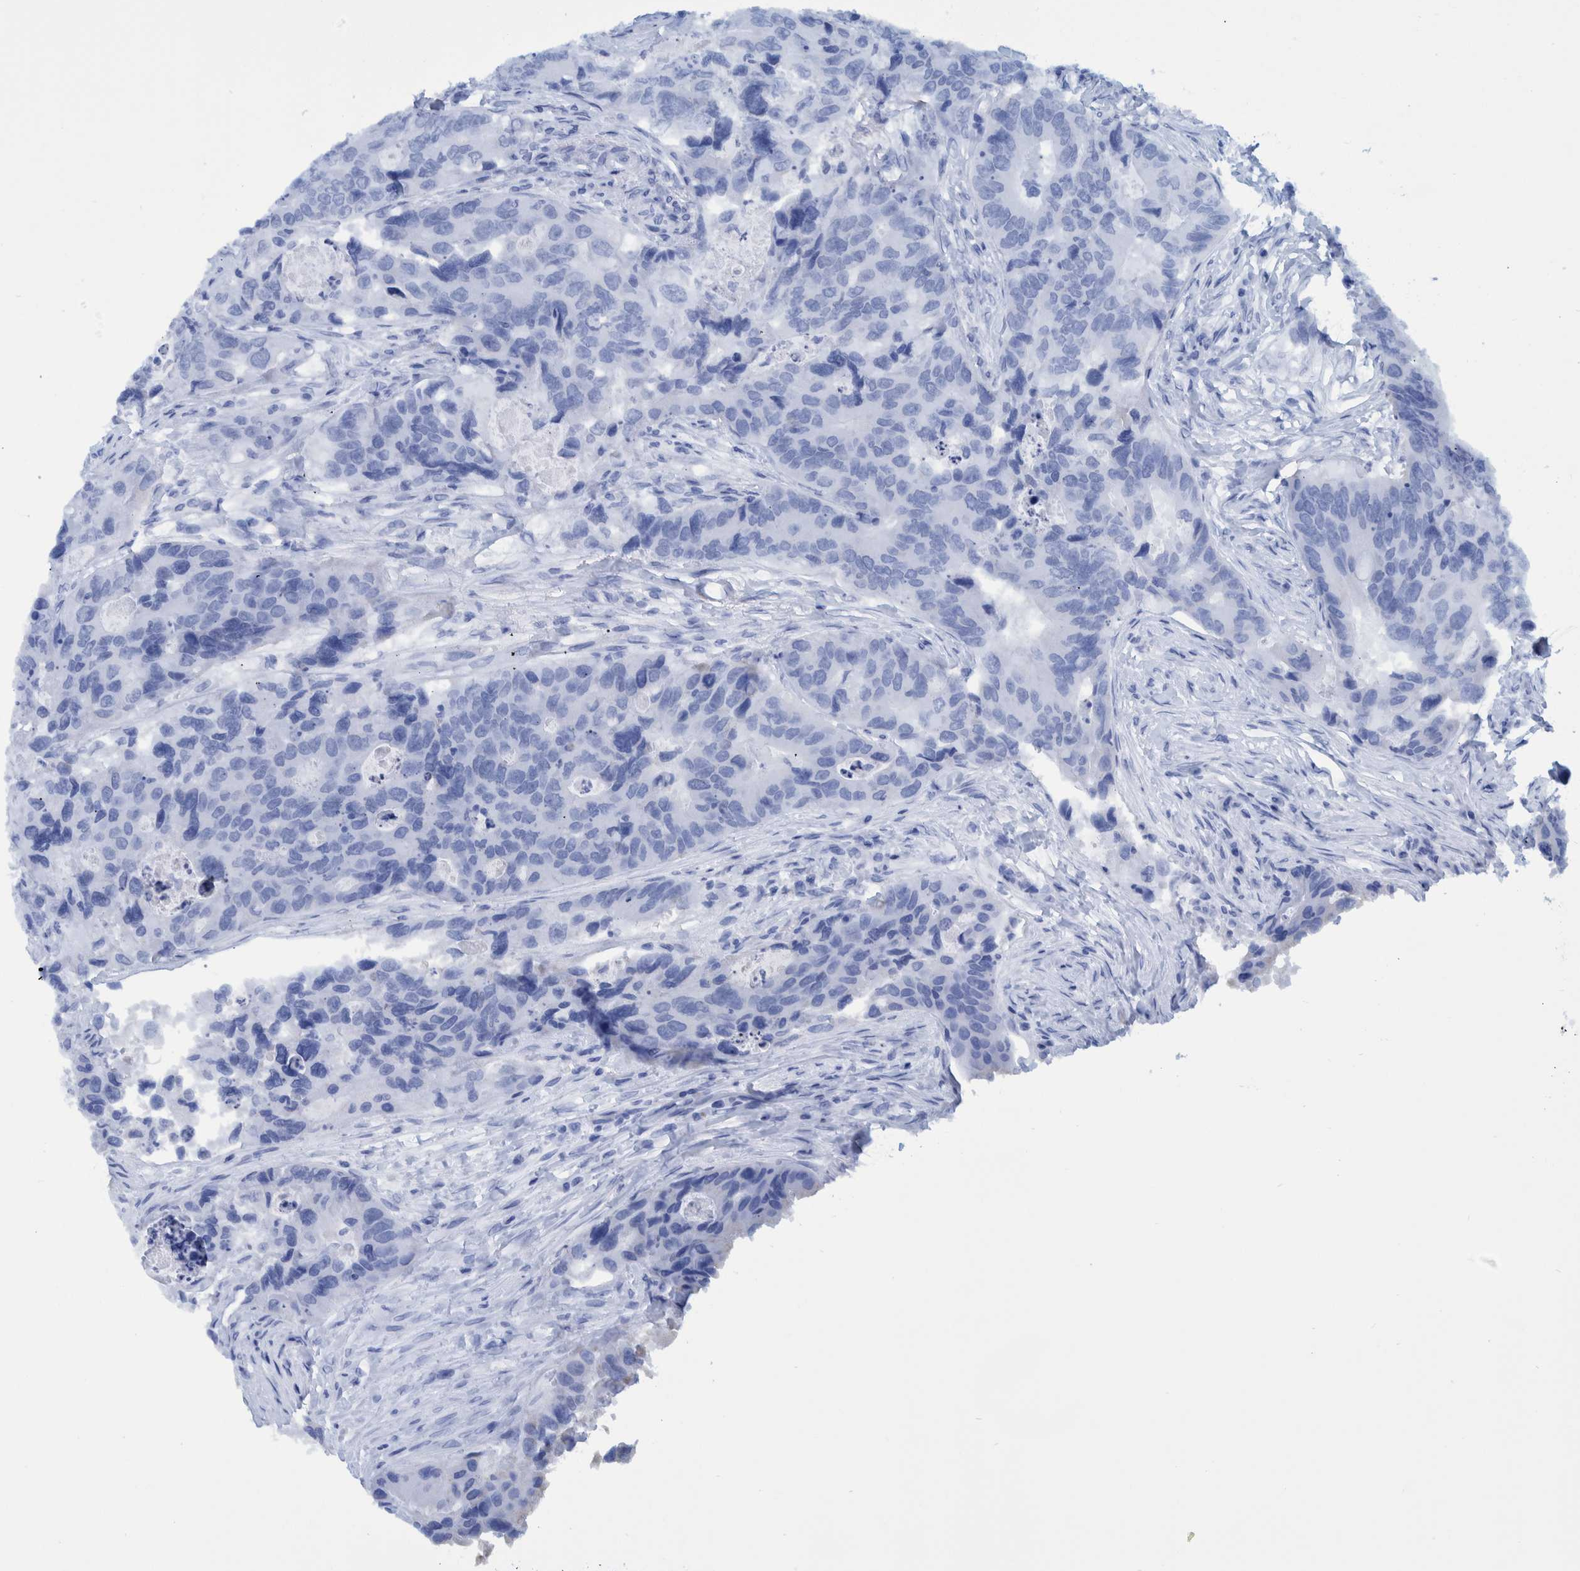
{"staining": {"intensity": "negative", "quantity": "none", "location": "none"}, "tissue": "colorectal cancer", "cell_type": "Tumor cells", "image_type": "cancer", "snomed": [{"axis": "morphology", "description": "Adenocarcinoma, NOS"}, {"axis": "topography", "description": "Colon"}], "caption": "There is no significant positivity in tumor cells of adenocarcinoma (colorectal).", "gene": "BZW2", "patient": {"sex": "male", "age": 71}}